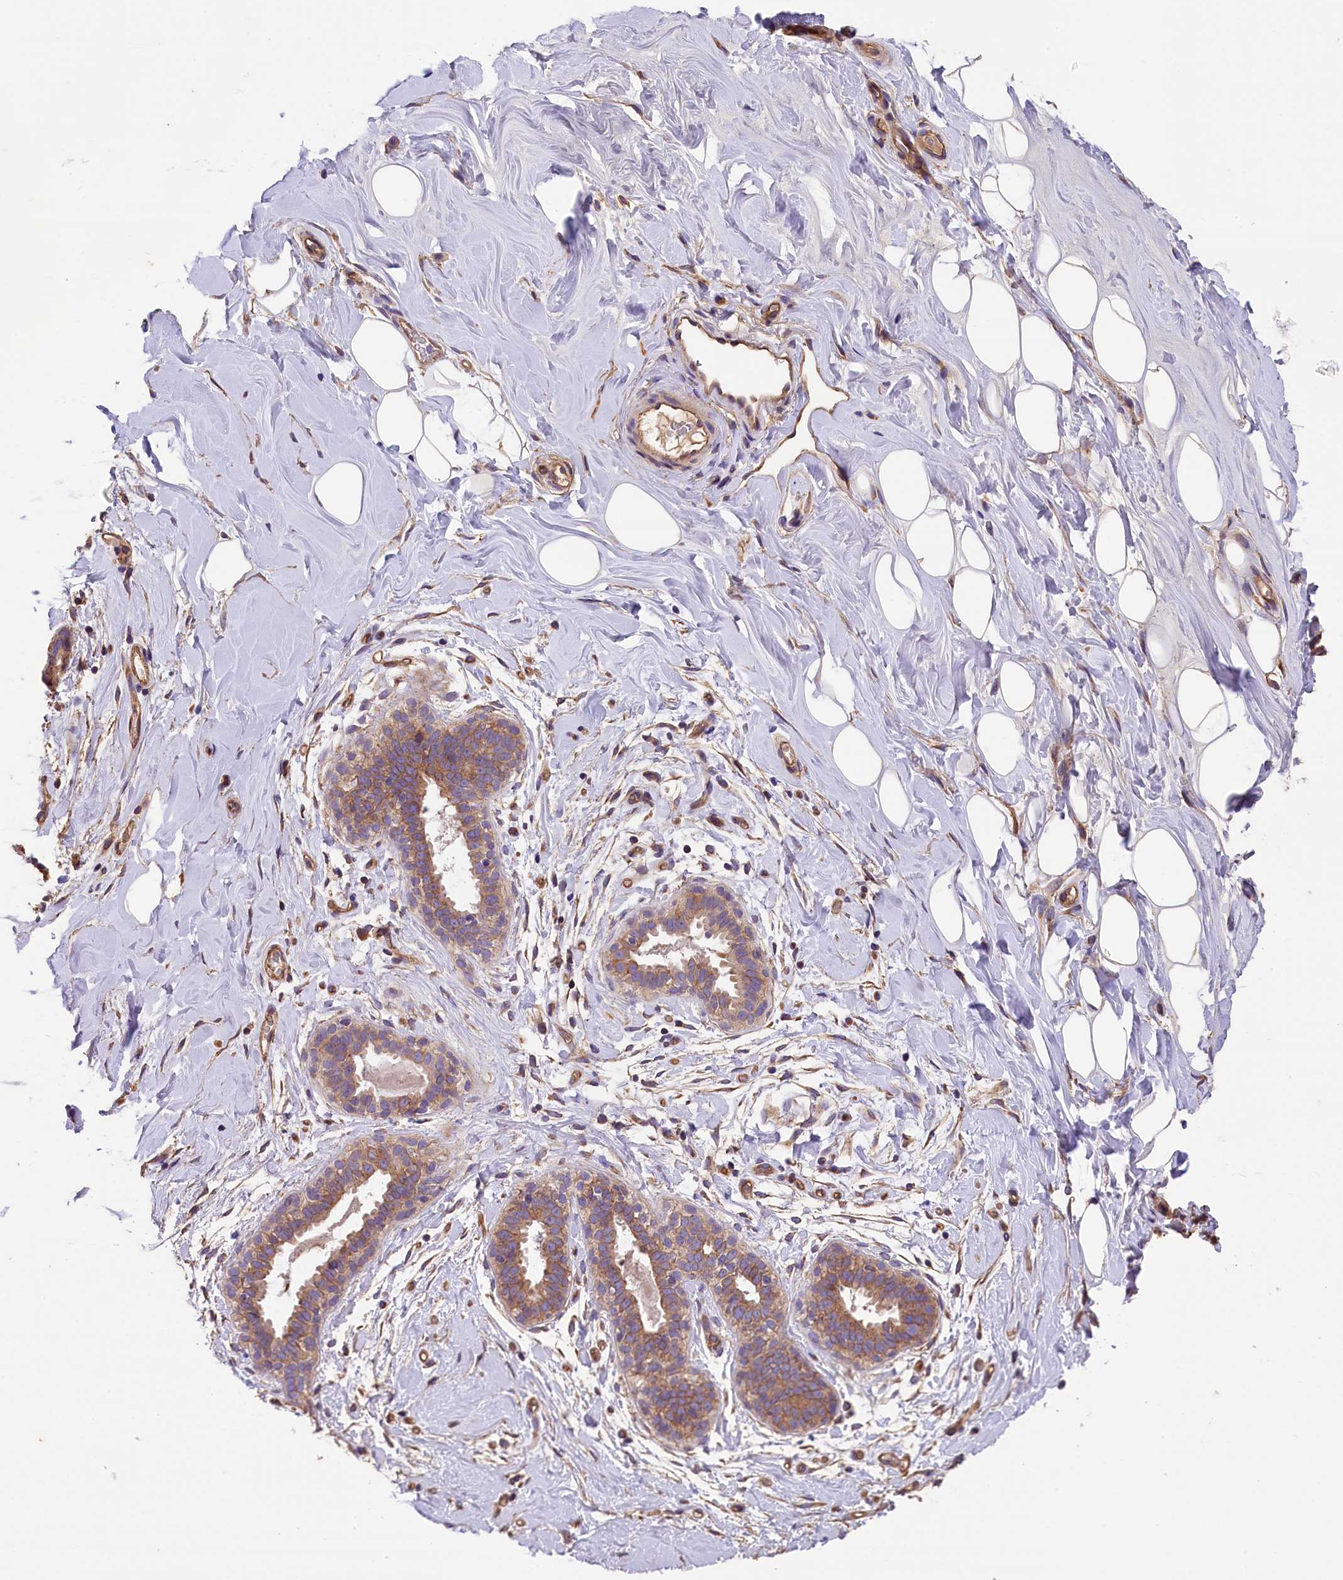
{"staining": {"intensity": "weak", "quantity": ">75%", "location": "cytoplasmic/membranous"}, "tissue": "adipose tissue", "cell_type": "Adipocytes", "image_type": "normal", "snomed": [{"axis": "morphology", "description": "Normal tissue, NOS"}, {"axis": "topography", "description": "Breast"}], "caption": "Immunohistochemical staining of benign human adipose tissue demonstrates weak cytoplasmic/membranous protein expression in approximately >75% of adipocytes. (DAB (3,3'-diaminobenzidine) = brown stain, brightfield microscopy at high magnification).", "gene": "ERMARD", "patient": {"sex": "female", "age": 26}}